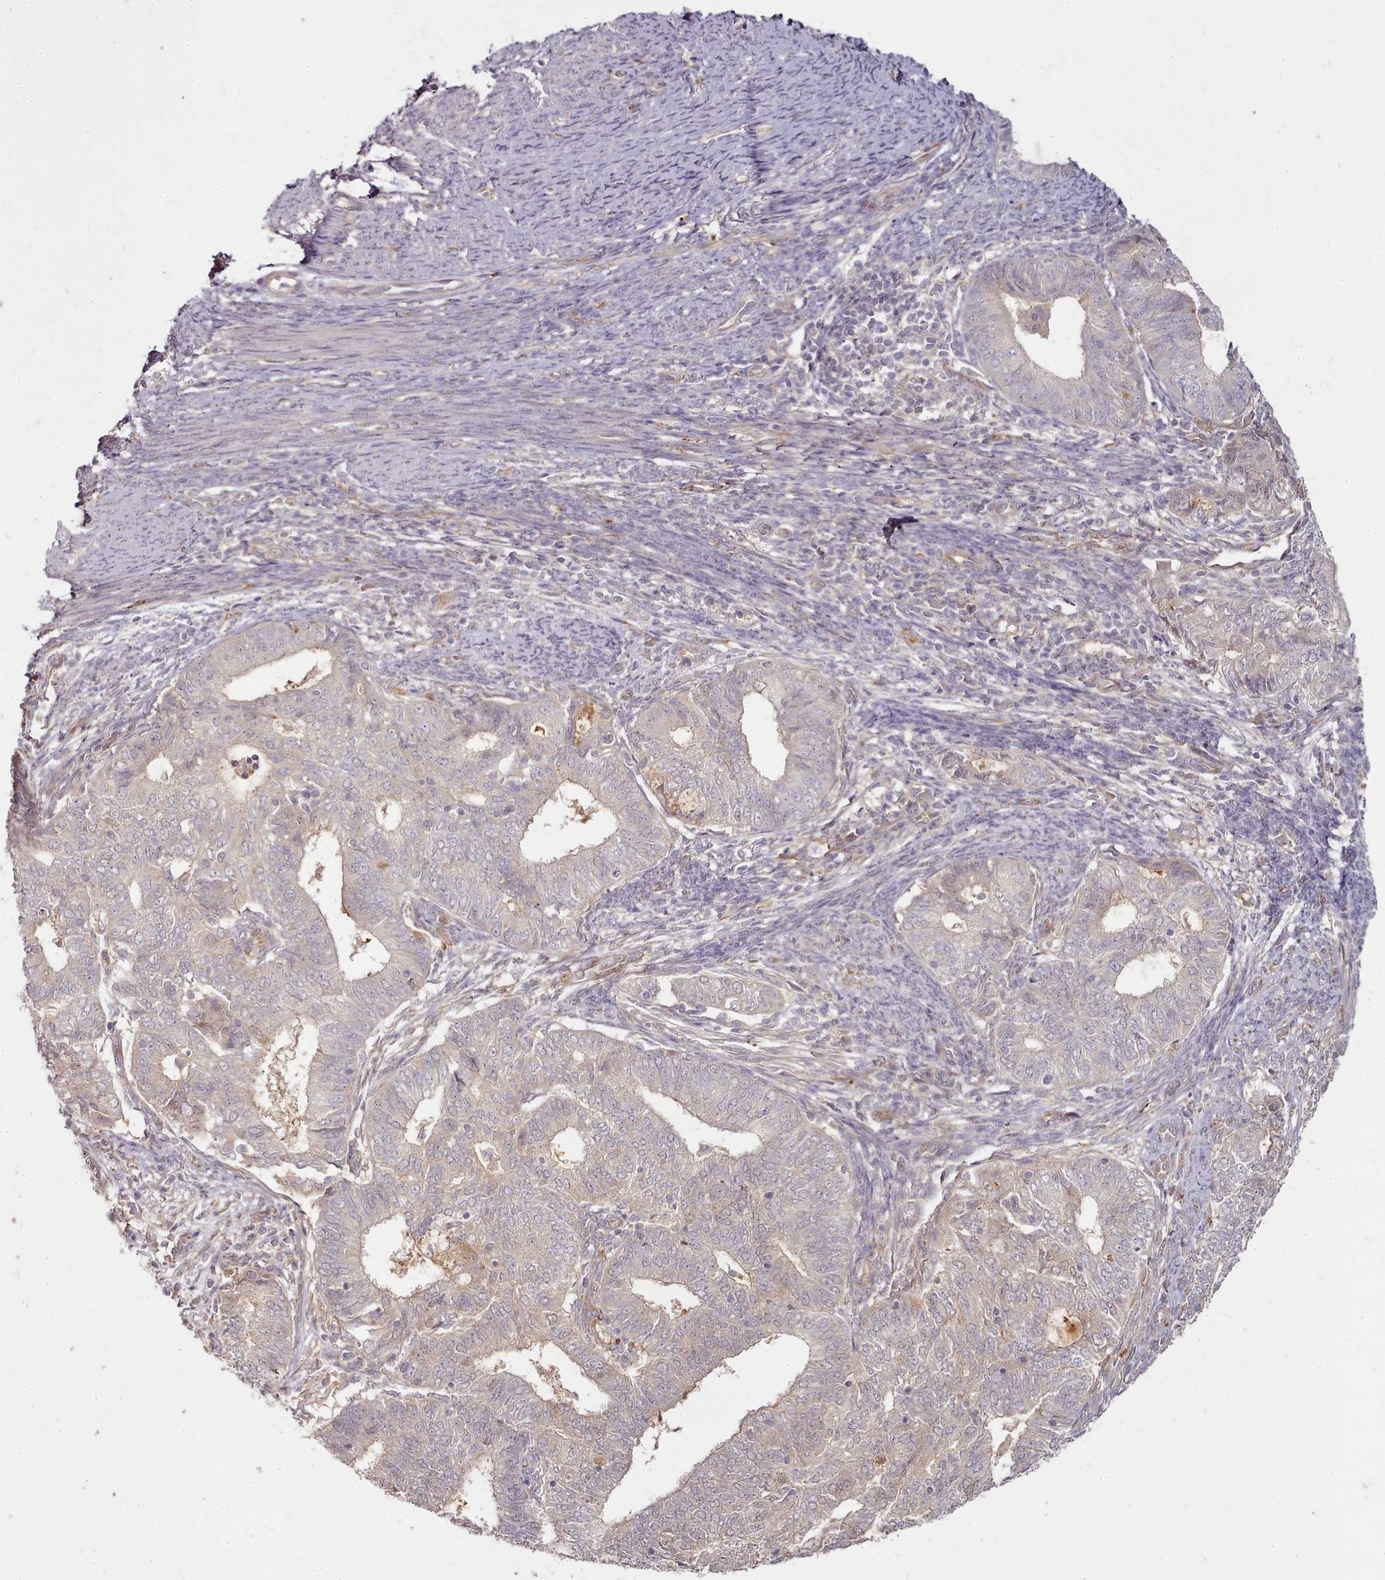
{"staining": {"intensity": "weak", "quantity": "<25%", "location": "cytoplasmic/membranous,nuclear"}, "tissue": "endometrial cancer", "cell_type": "Tumor cells", "image_type": "cancer", "snomed": [{"axis": "morphology", "description": "Adenocarcinoma, NOS"}, {"axis": "topography", "description": "Endometrium"}], "caption": "Immunohistochemical staining of endometrial cancer (adenocarcinoma) reveals no significant positivity in tumor cells.", "gene": "C1QTNF5", "patient": {"sex": "female", "age": 62}}